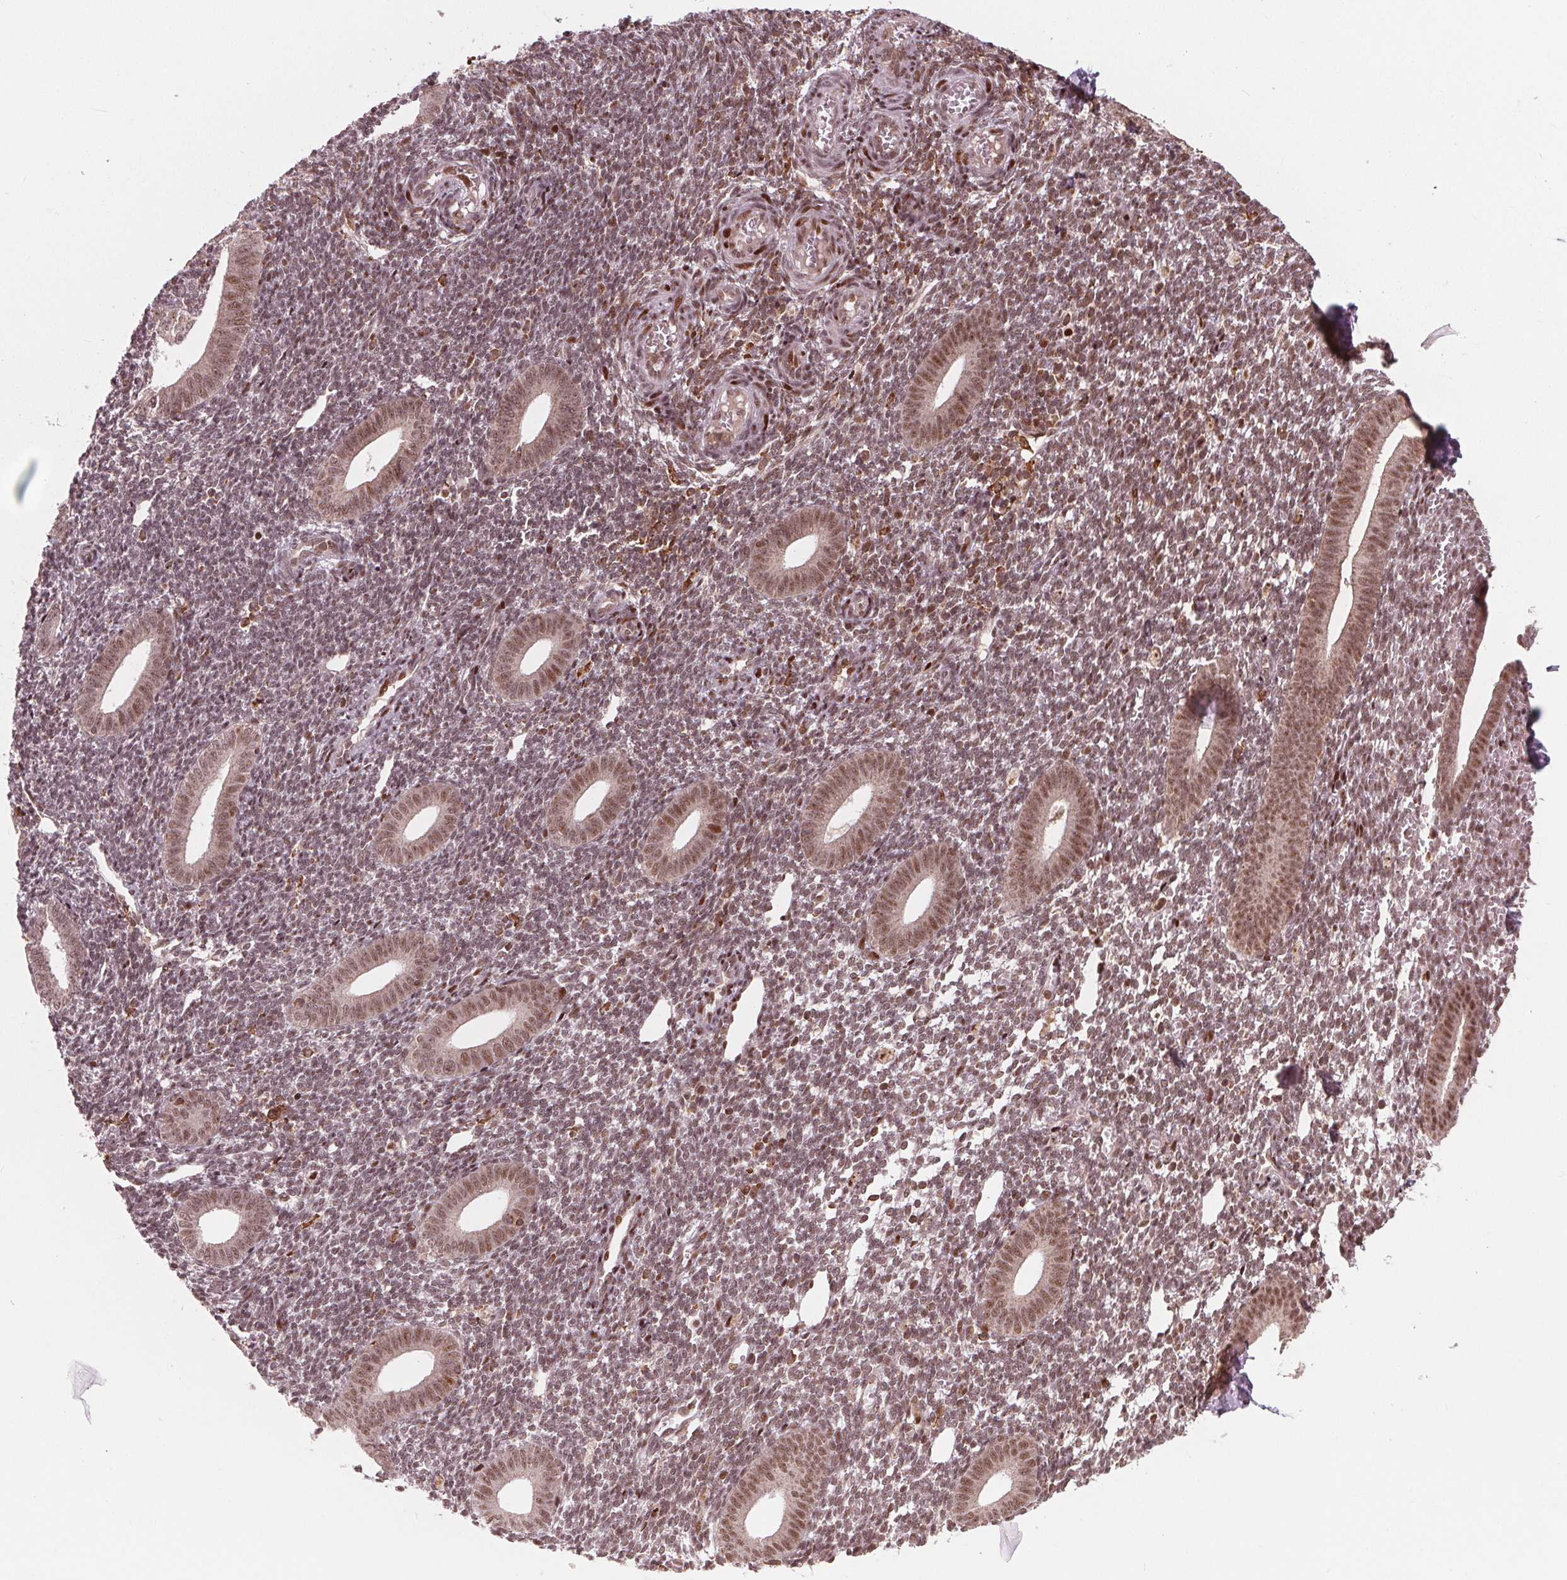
{"staining": {"intensity": "moderate", "quantity": "25%-75%", "location": "nuclear"}, "tissue": "endometrium", "cell_type": "Cells in endometrial stroma", "image_type": "normal", "snomed": [{"axis": "morphology", "description": "Normal tissue, NOS"}, {"axis": "topography", "description": "Endometrium"}], "caption": "Protein staining of normal endometrium demonstrates moderate nuclear expression in about 25%-75% of cells in endometrial stroma. The staining was performed using DAB (3,3'-diaminobenzidine) to visualize the protein expression in brown, while the nuclei were stained in blue with hematoxylin (Magnification: 20x).", "gene": "SNRNP35", "patient": {"sex": "female", "age": 25}}